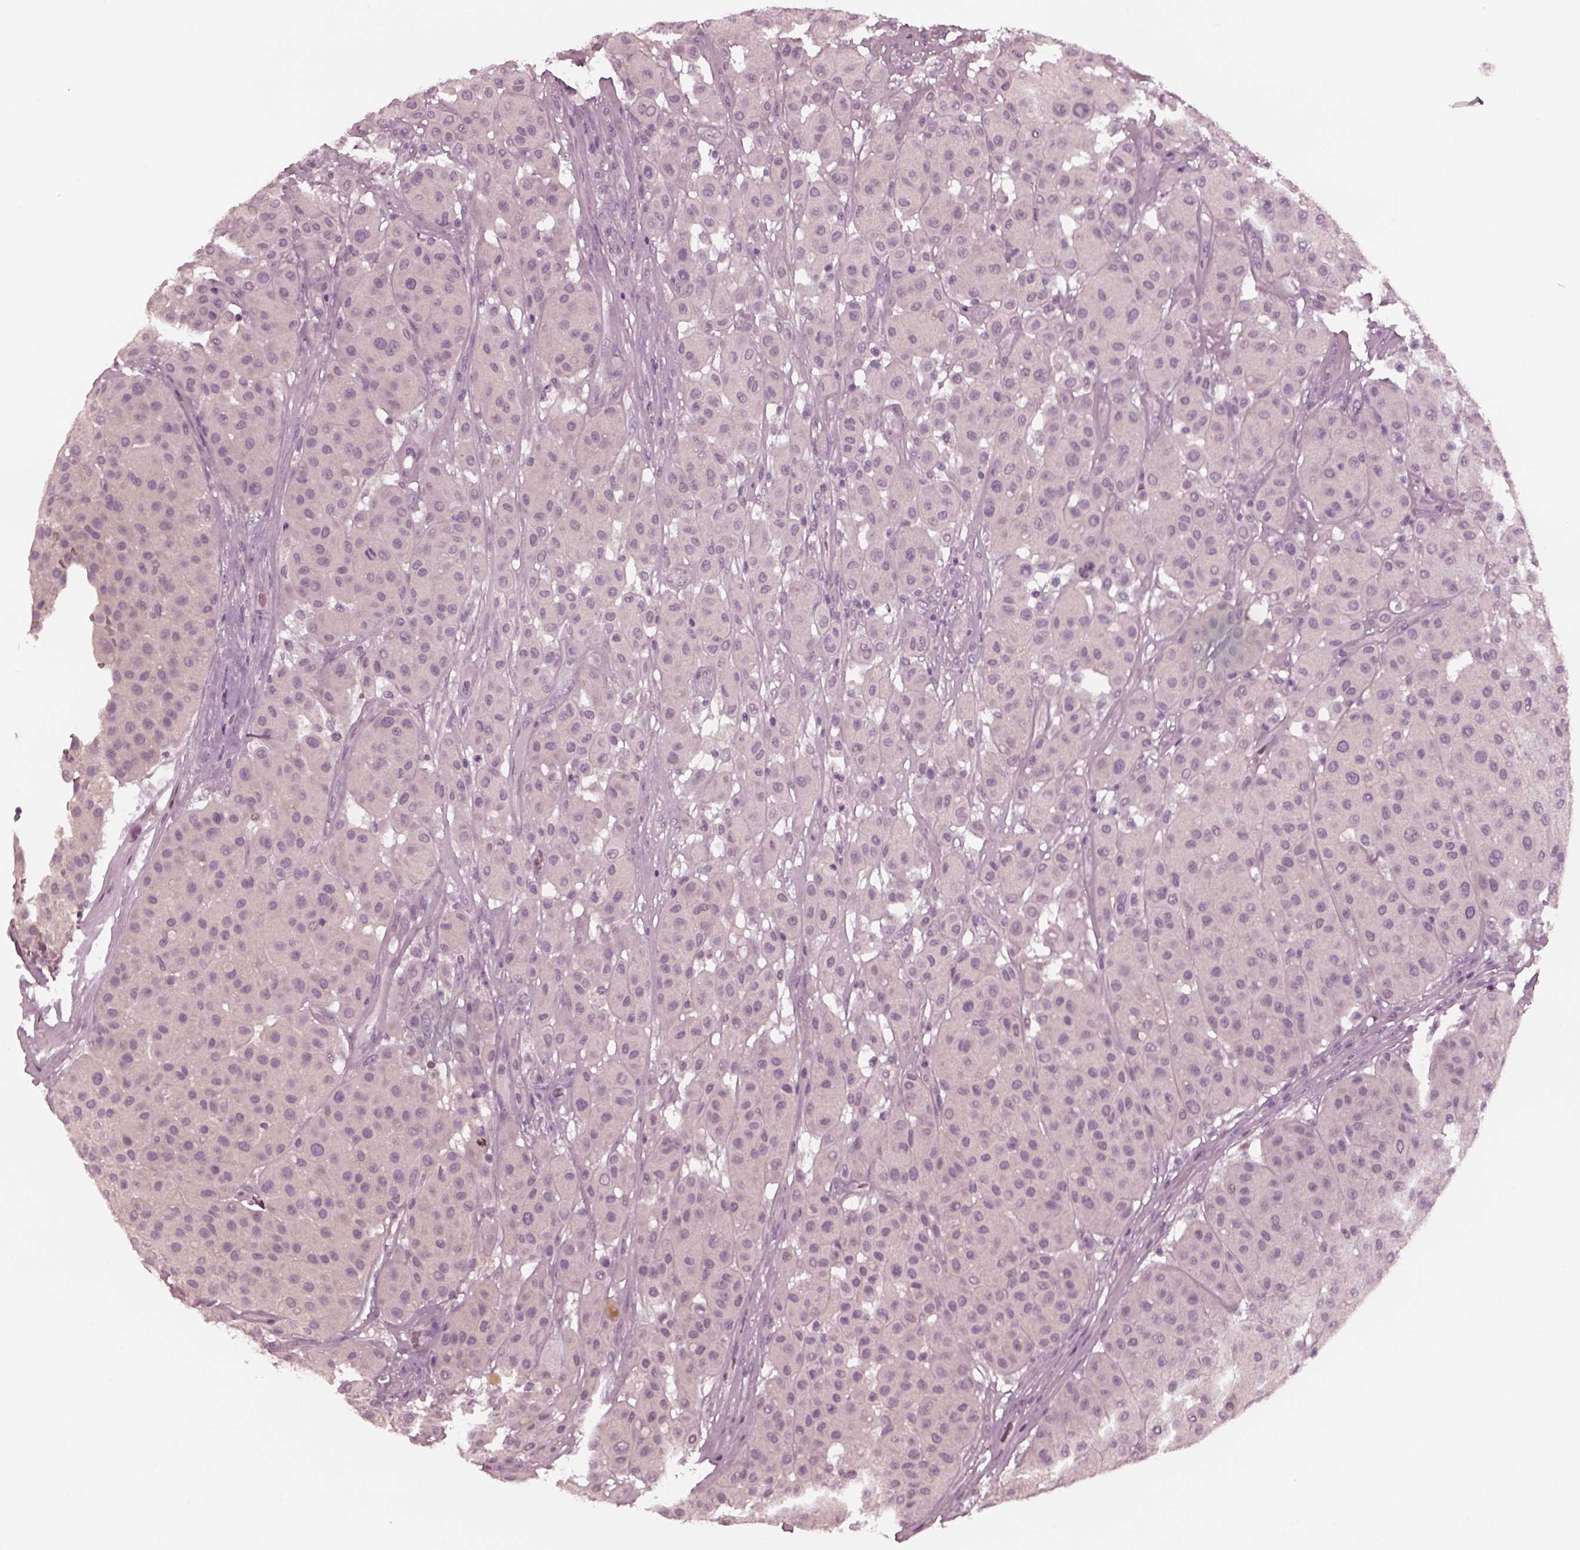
{"staining": {"intensity": "negative", "quantity": "none", "location": "none"}, "tissue": "melanoma", "cell_type": "Tumor cells", "image_type": "cancer", "snomed": [{"axis": "morphology", "description": "Malignant melanoma, Metastatic site"}, {"axis": "topography", "description": "Smooth muscle"}], "caption": "The IHC image has no significant expression in tumor cells of malignant melanoma (metastatic site) tissue.", "gene": "YY2", "patient": {"sex": "male", "age": 41}}